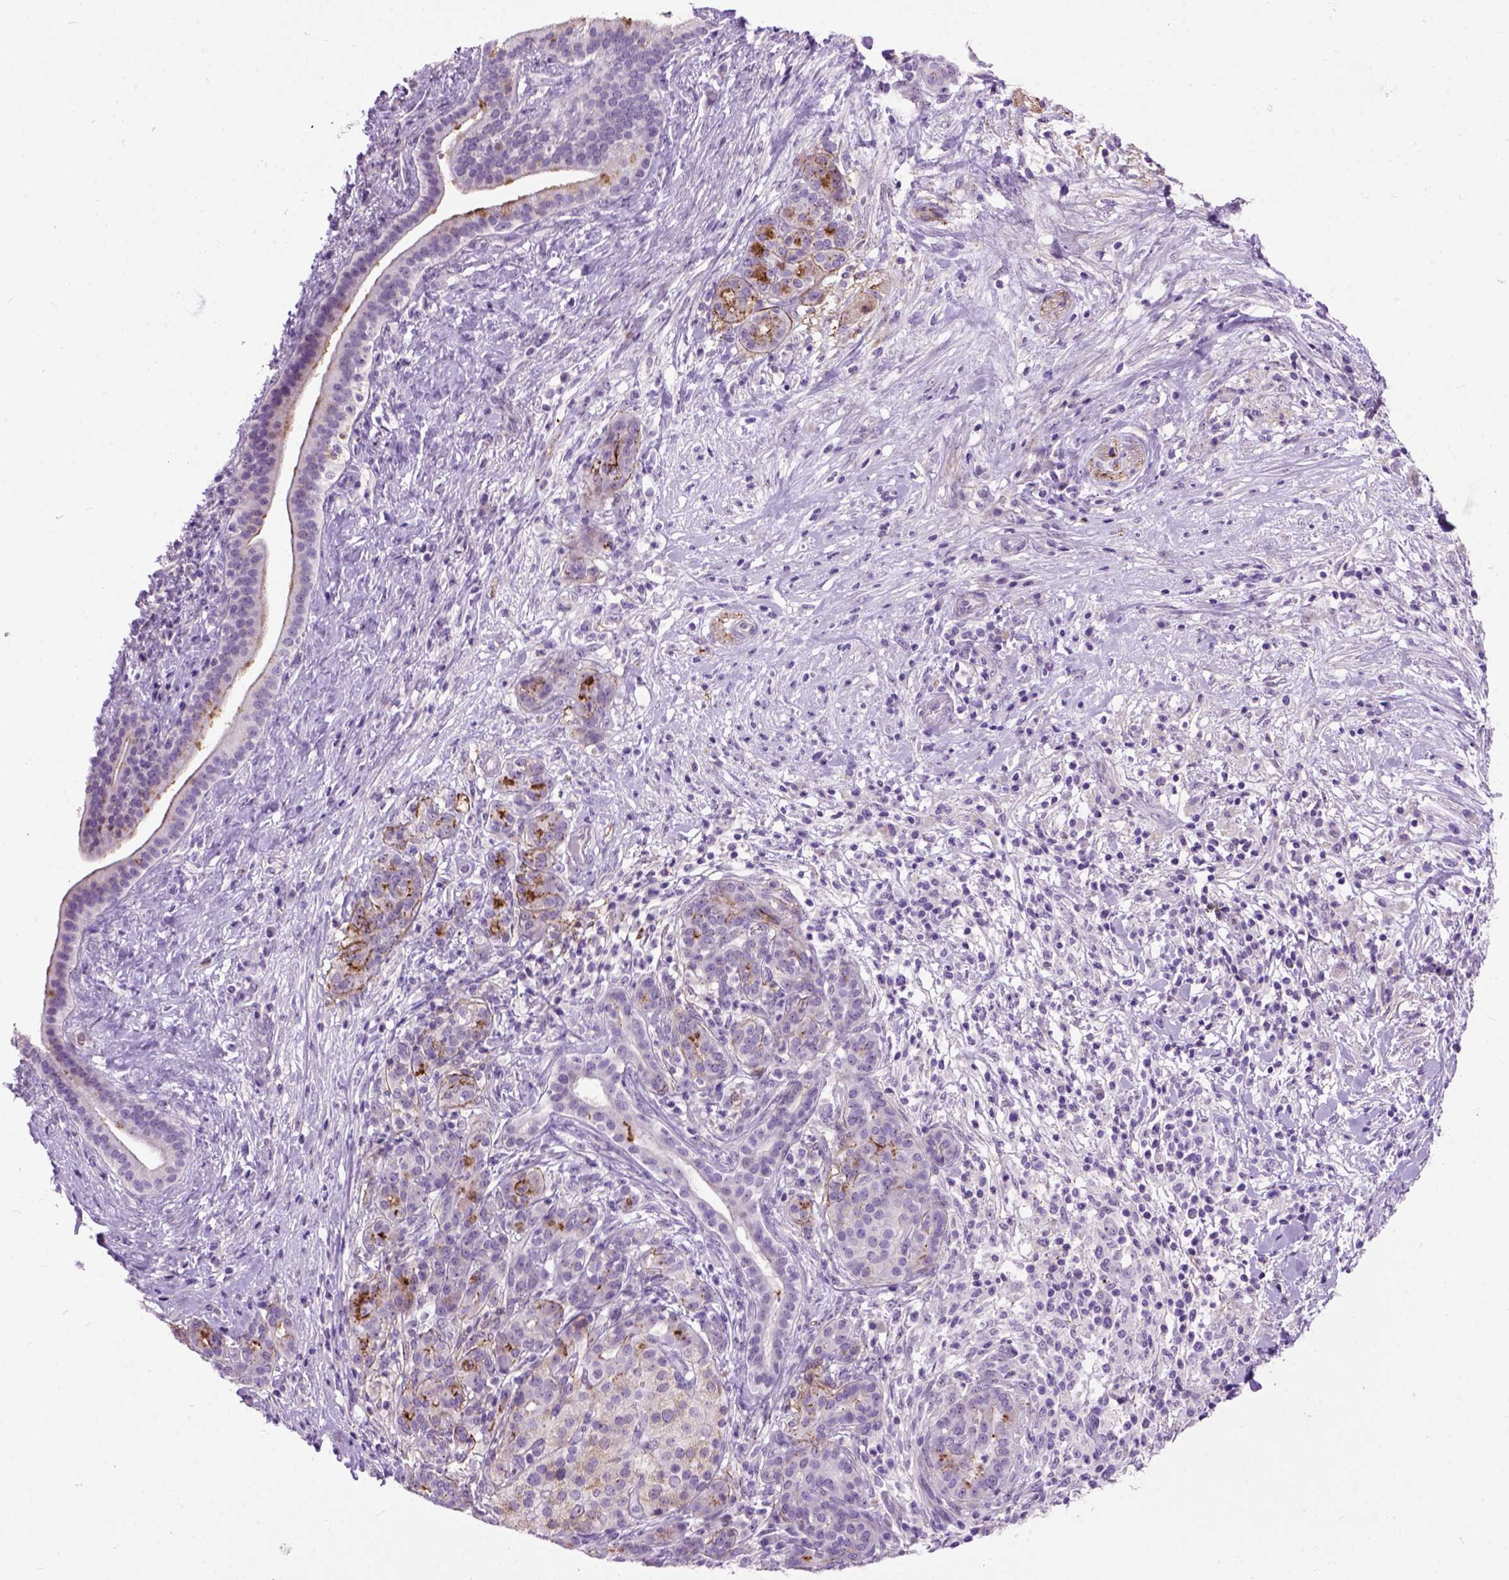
{"staining": {"intensity": "strong", "quantity": "<25%", "location": "cytoplasmic/membranous"}, "tissue": "pancreatic cancer", "cell_type": "Tumor cells", "image_type": "cancer", "snomed": [{"axis": "morphology", "description": "Adenocarcinoma, NOS"}, {"axis": "topography", "description": "Pancreas"}], "caption": "Protein staining reveals strong cytoplasmic/membranous staining in approximately <25% of tumor cells in adenocarcinoma (pancreatic). The protein is shown in brown color, while the nuclei are stained blue.", "gene": "MAPT", "patient": {"sex": "male", "age": 44}}